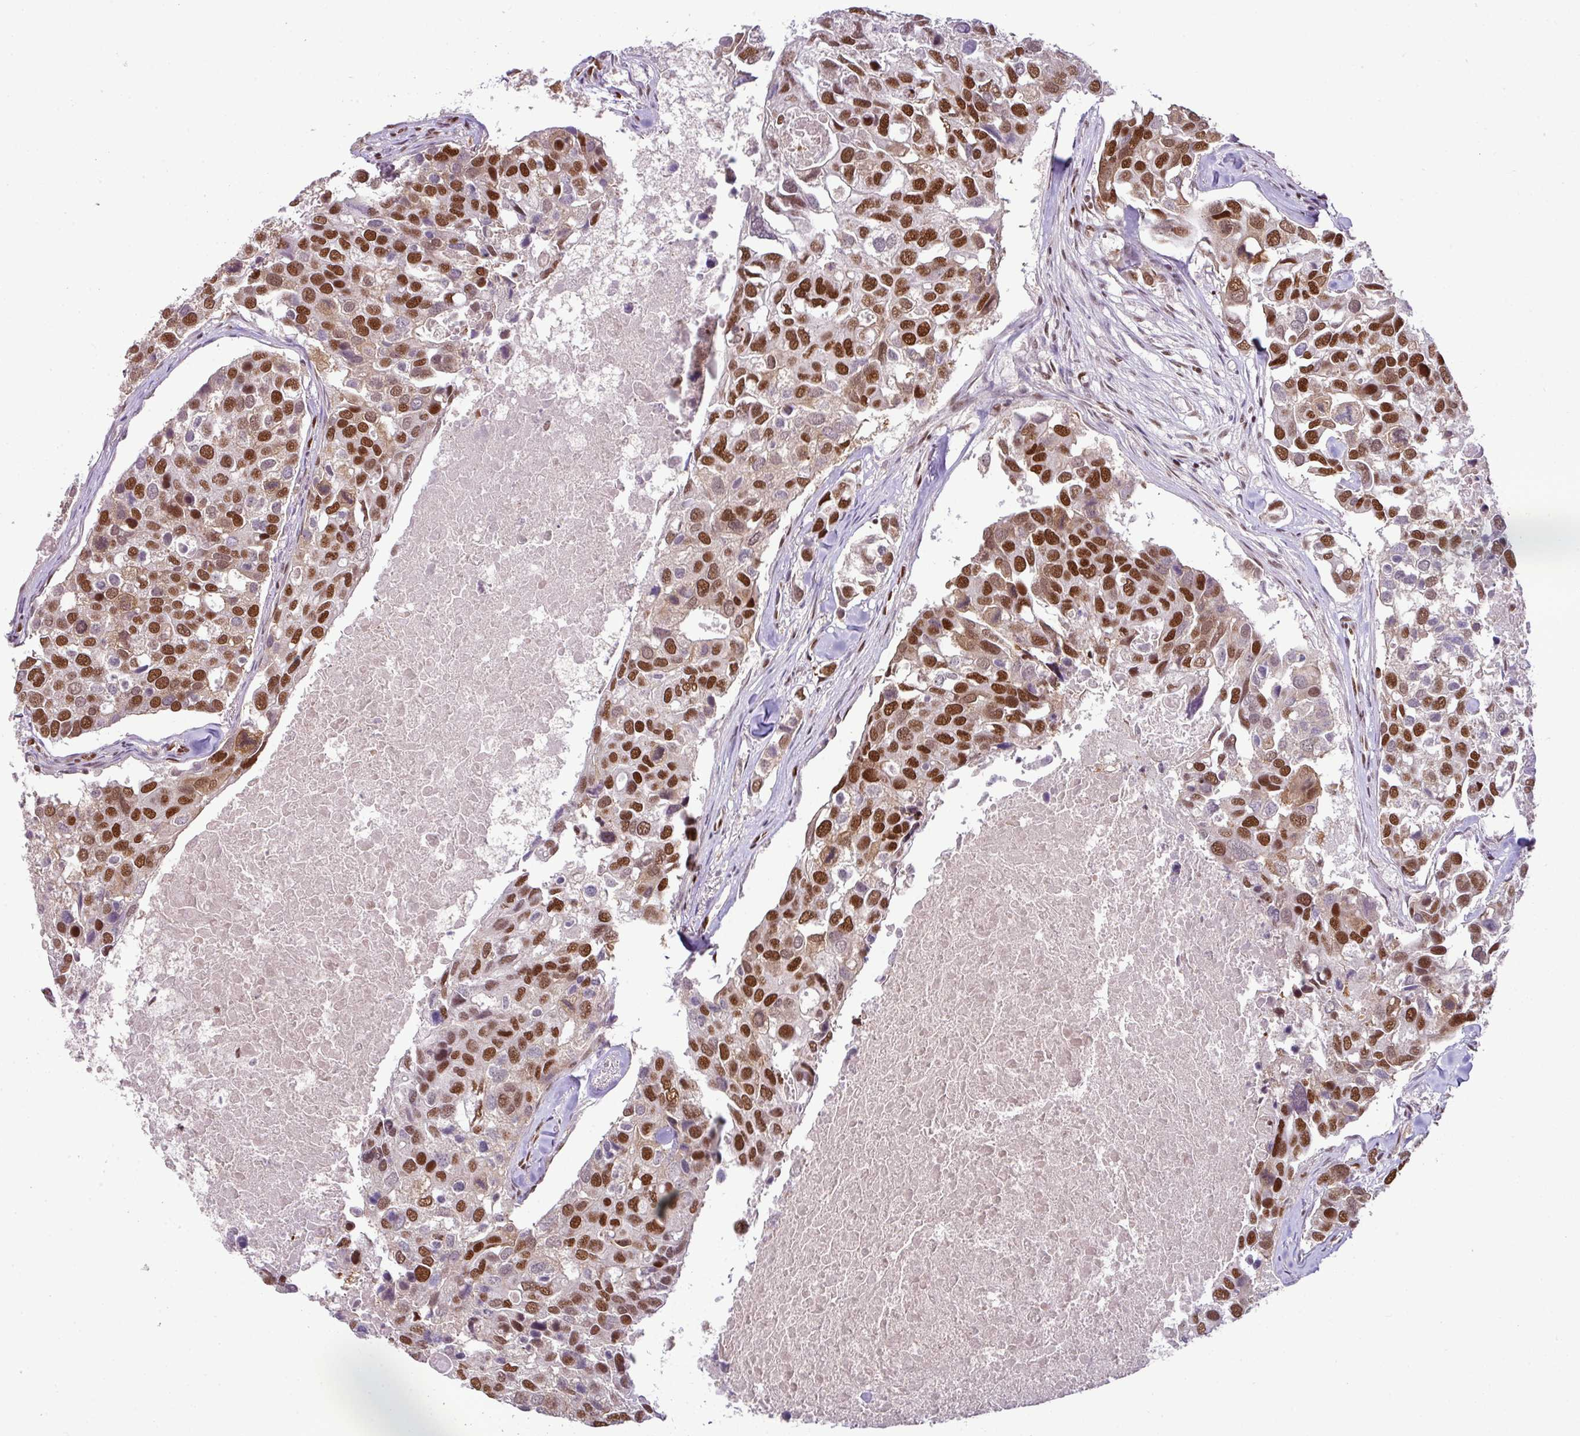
{"staining": {"intensity": "moderate", "quantity": ">75%", "location": "nuclear"}, "tissue": "breast cancer", "cell_type": "Tumor cells", "image_type": "cancer", "snomed": [{"axis": "morphology", "description": "Duct carcinoma"}, {"axis": "topography", "description": "Breast"}], "caption": "Intraductal carcinoma (breast) stained with a protein marker demonstrates moderate staining in tumor cells.", "gene": "PGAP4", "patient": {"sex": "female", "age": 83}}